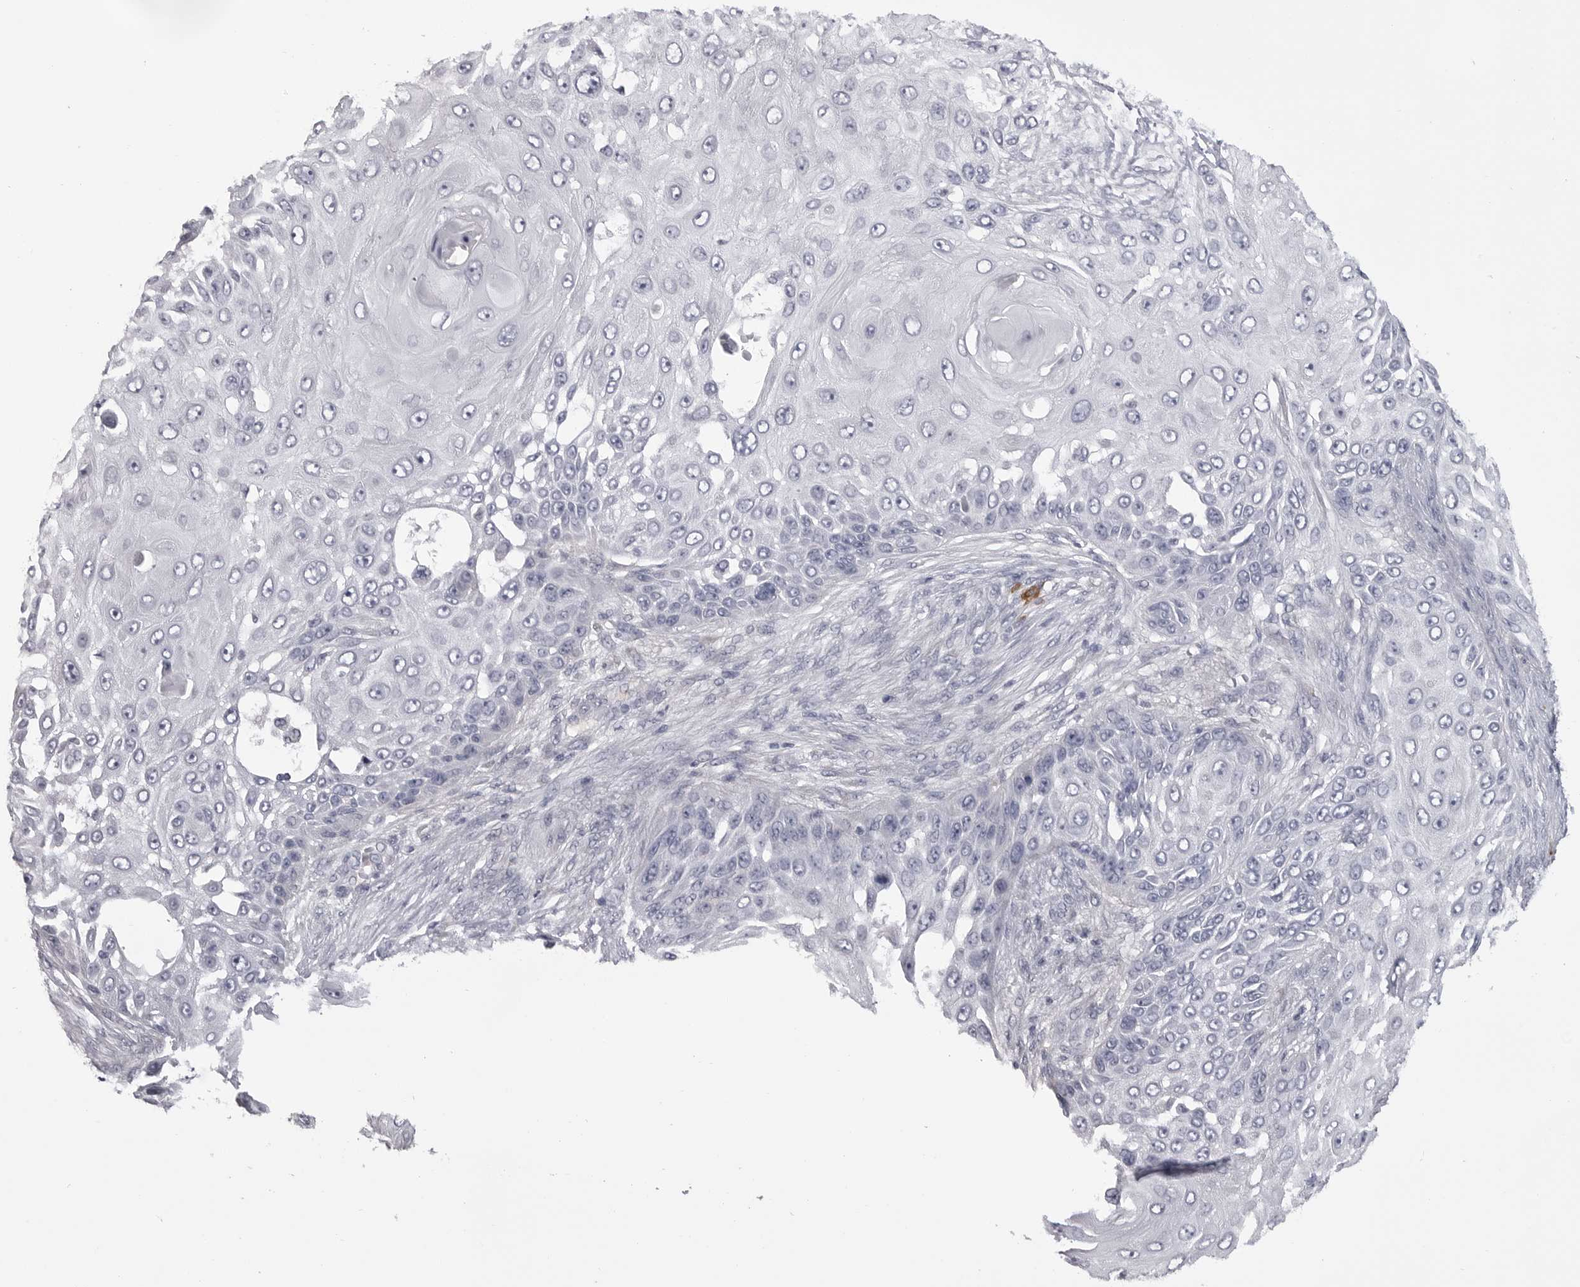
{"staining": {"intensity": "negative", "quantity": "none", "location": "none"}, "tissue": "skin cancer", "cell_type": "Tumor cells", "image_type": "cancer", "snomed": [{"axis": "morphology", "description": "Squamous cell carcinoma, NOS"}, {"axis": "topography", "description": "Skin"}], "caption": "Immunohistochemical staining of skin cancer (squamous cell carcinoma) shows no significant expression in tumor cells.", "gene": "FKBP2", "patient": {"sex": "female", "age": 44}}